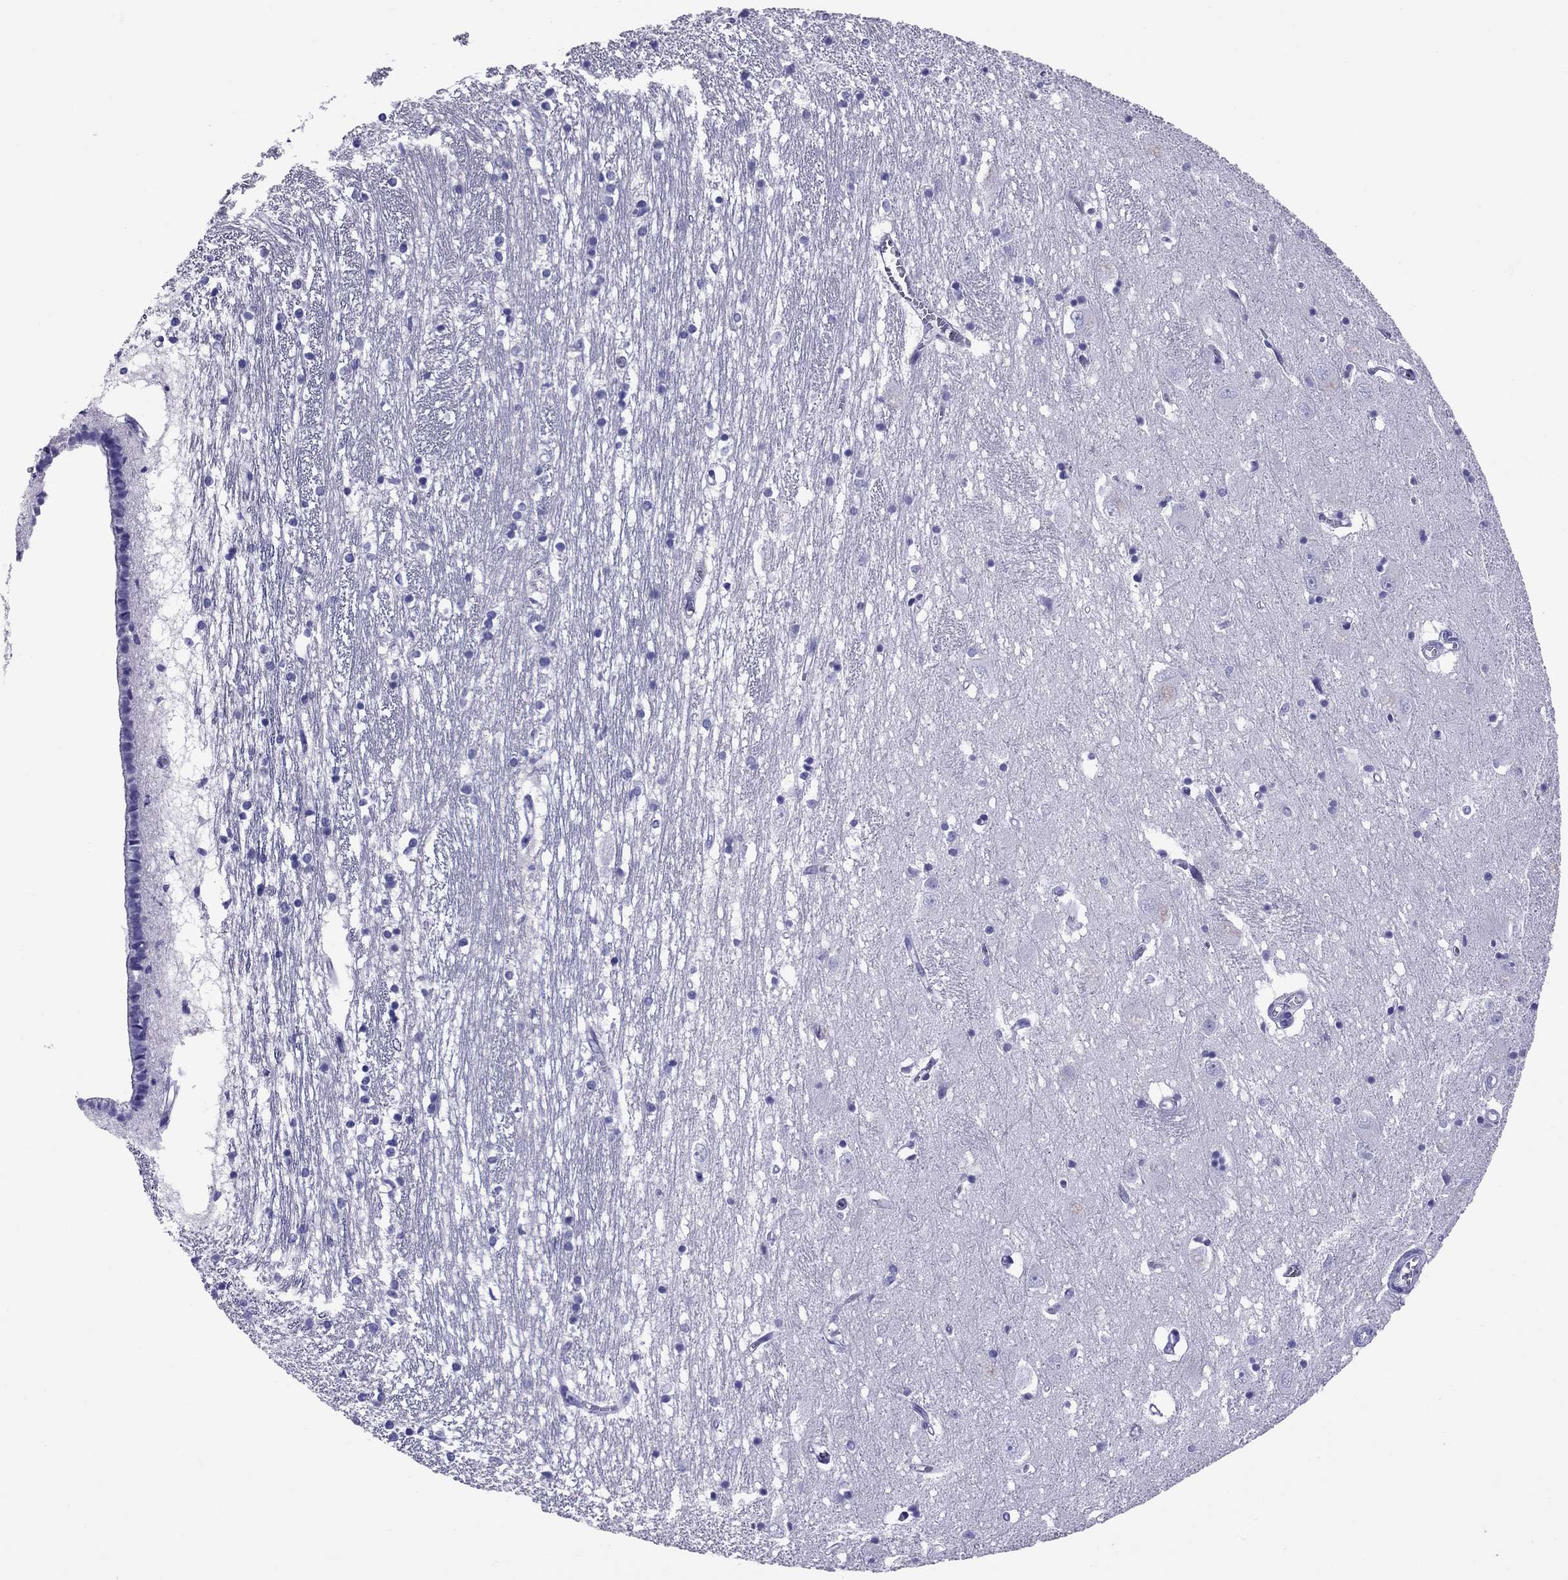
{"staining": {"intensity": "negative", "quantity": "none", "location": "none"}, "tissue": "caudate", "cell_type": "Glial cells", "image_type": "normal", "snomed": [{"axis": "morphology", "description": "Normal tissue, NOS"}, {"axis": "topography", "description": "Lateral ventricle wall"}], "caption": "Immunohistochemistry (IHC) micrograph of normal caudate: caudate stained with DAB shows no significant protein expression in glial cells. (DAB IHC with hematoxylin counter stain).", "gene": "AVPR1B", "patient": {"sex": "female", "age": 71}}